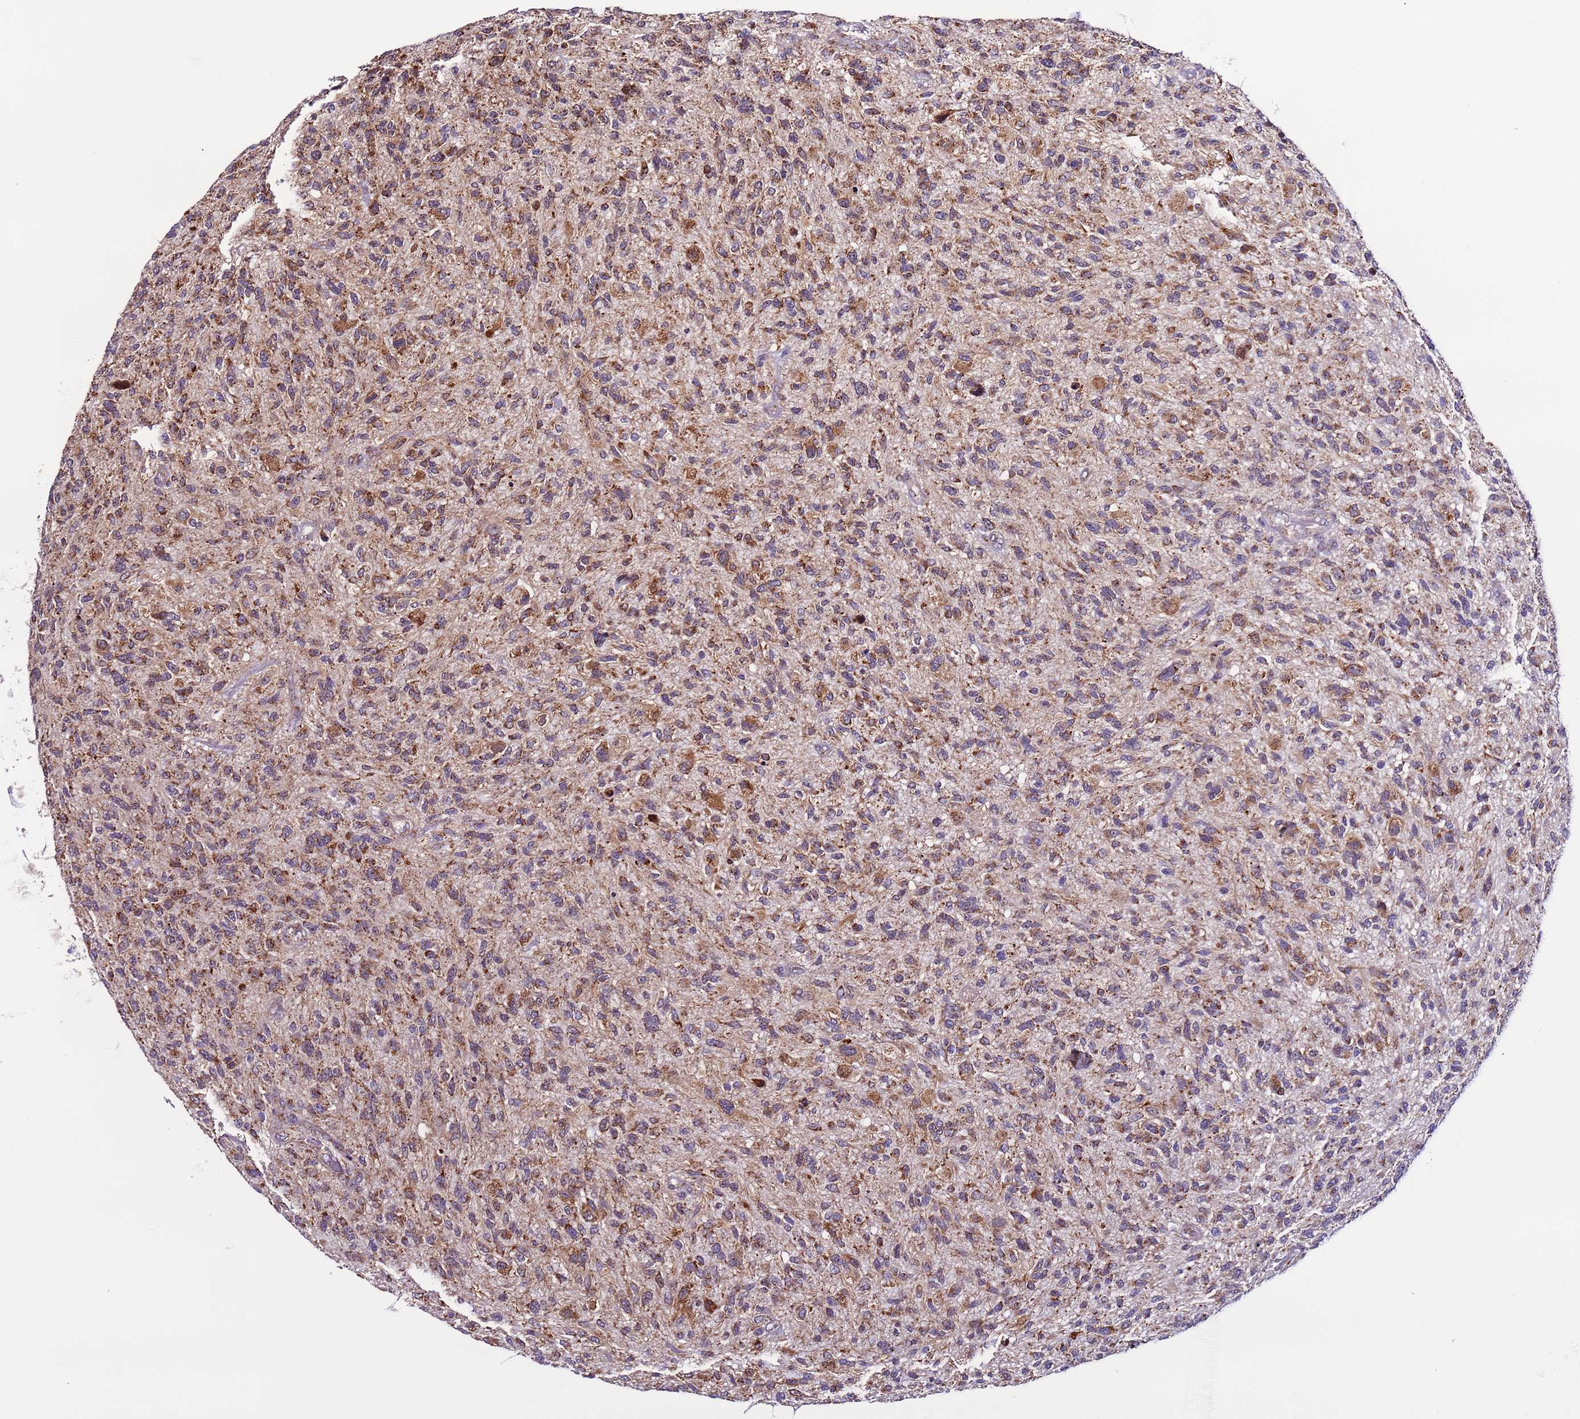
{"staining": {"intensity": "moderate", "quantity": "25%-75%", "location": "cytoplasmic/membranous"}, "tissue": "glioma", "cell_type": "Tumor cells", "image_type": "cancer", "snomed": [{"axis": "morphology", "description": "Glioma, malignant, High grade"}, {"axis": "topography", "description": "Brain"}], "caption": "Brown immunohistochemical staining in high-grade glioma (malignant) exhibits moderate cytoplasmic/membranous staining in about 25%-75% of tumor cells.", "gene": "UEVLD", "patient": {"sex": "male", "age": 47}}